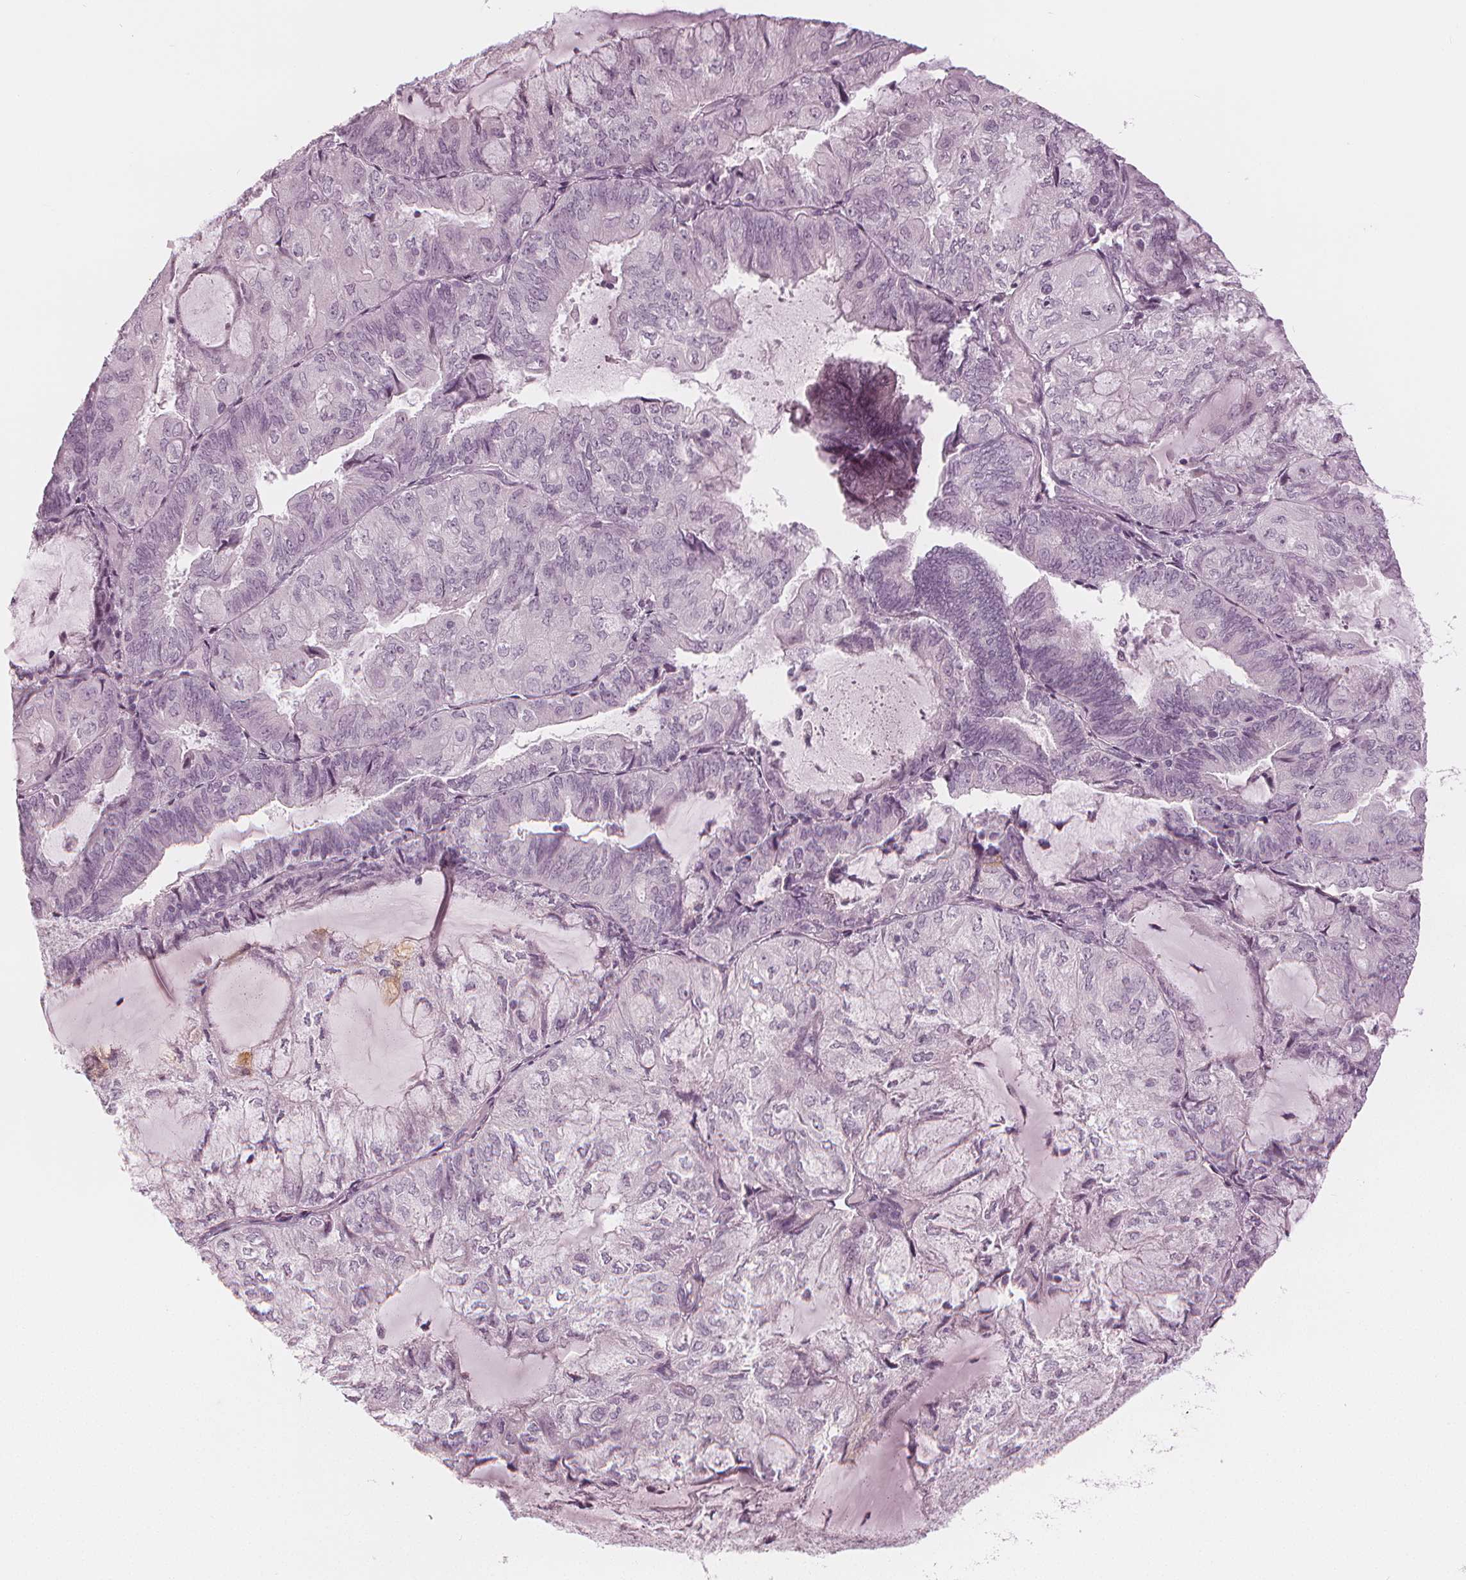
{"staining": {"intensity": "negative", "quantity": "none", "location": "none"}, "tissue": "endometrial cancer", "cell_type": "Tumor cells", "image_type": "cancer", "snomed": [{"axis": "morphology", "description": "Adenocarcinoma, NOS"}, {"axis": "topography", "description": "Endometrium"}], "caption": "The image shows no significant positivity in tumor cells of adenocarcinoma (endometrial).", "gene": "PAEP", "patient": {"sex": "female", "age": 81}}